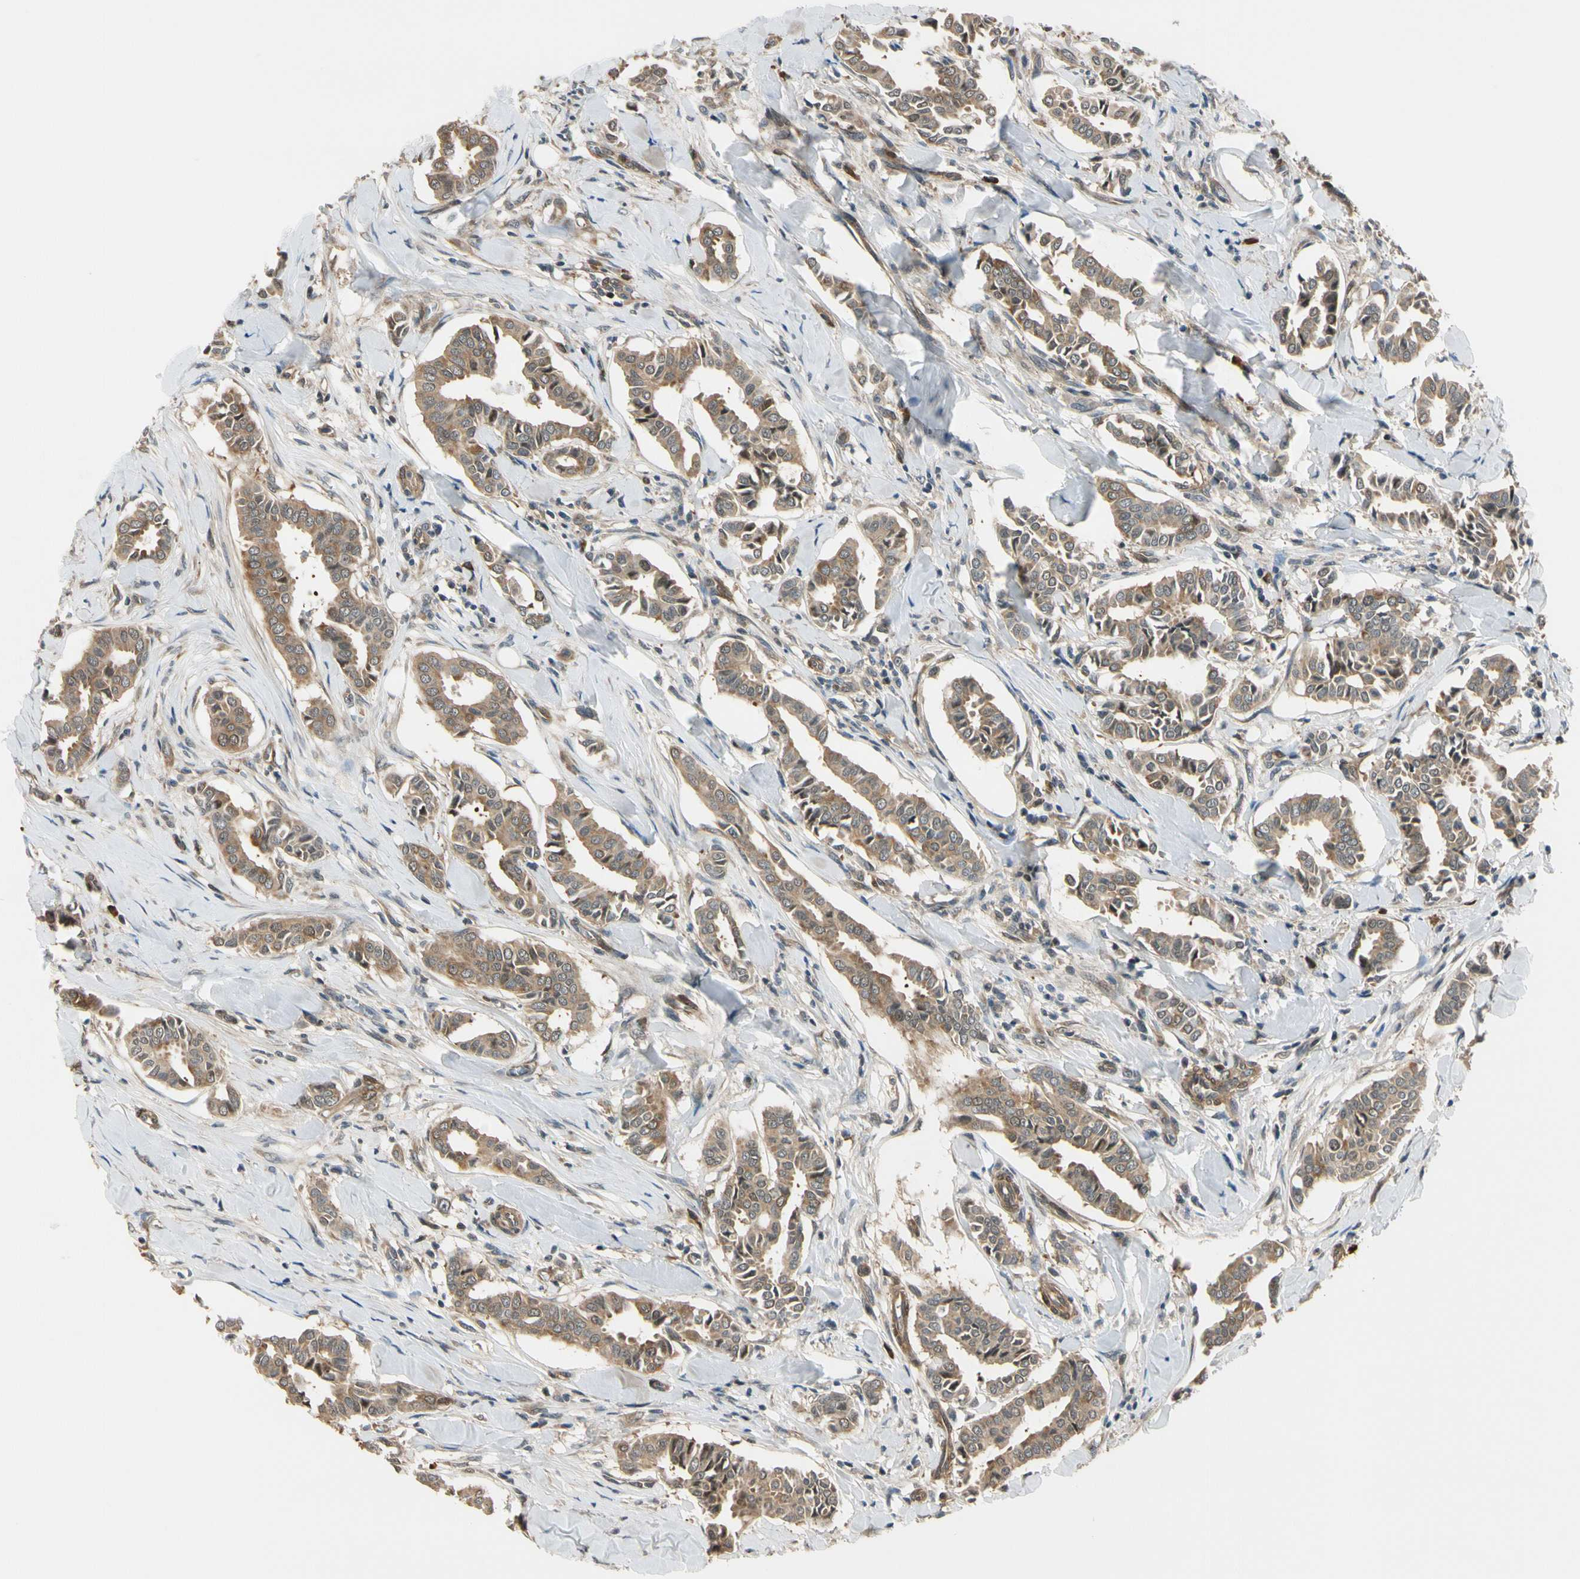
{"staining": {"intensity": "moderate", "quantity": ">75%", "location": "cytoplasmic/membranous"}, "tissue": "head and neck cancer", "cell_type": "Tumor cells", "image_type": "cancer", "snomed": [{"axis": "morphology", "description": "Adenocarcinoma, NOS"}, {"axis": "topography", "description": "Salivary gland"}, {"axis": "topography", "description": "Head-Neck"}], "caption": "Protein expression analysis of head and neck adenocarcinoma displays moderate cytoplasmic/membranous expression in about >75% of tumor cells.", "gene": "RASGRF1", "patient": {"sex": "female", "age": 59}}